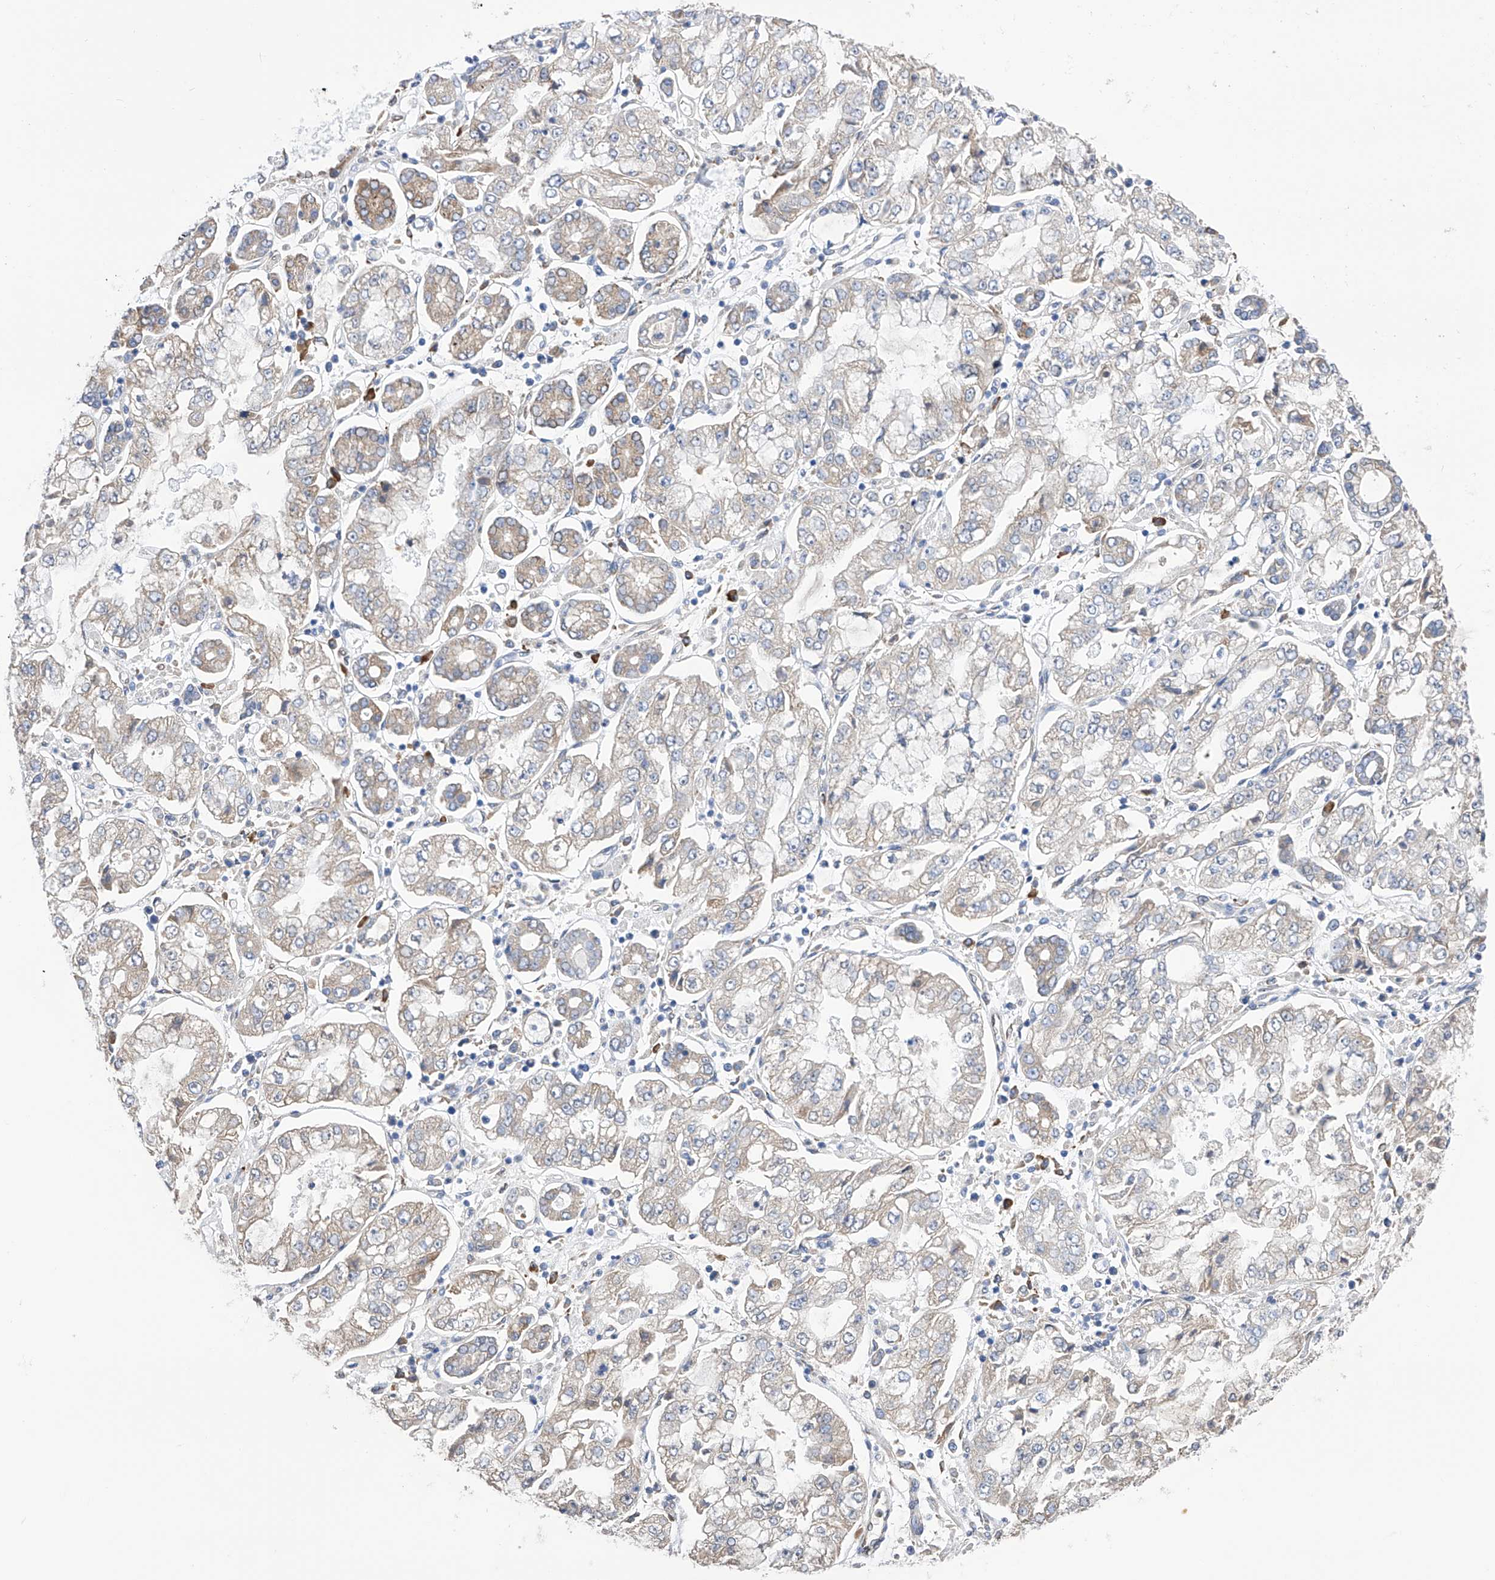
{"staining": {"intensity": "weak", "quantity": "25%-75%", "location": "cytoplasmic/membranous"}, "tissue": "stomach cancer", "cell_type": "Tumor cells", "image_type": "cancer", "snomed": [{"axis": "morphology", "description": "Adenocarcinoma, NOS"}, {"axis": "topography", "description": "Stomach"}], "caption": "Weak cytoplasmic/membranous expression for a protein is seen in approximately 25%-75% of tumor cells of adenocarcinoma (stomach) using IHC.", "gene": "PDIA5", "patient": {"sex": "male", "age": 76}}